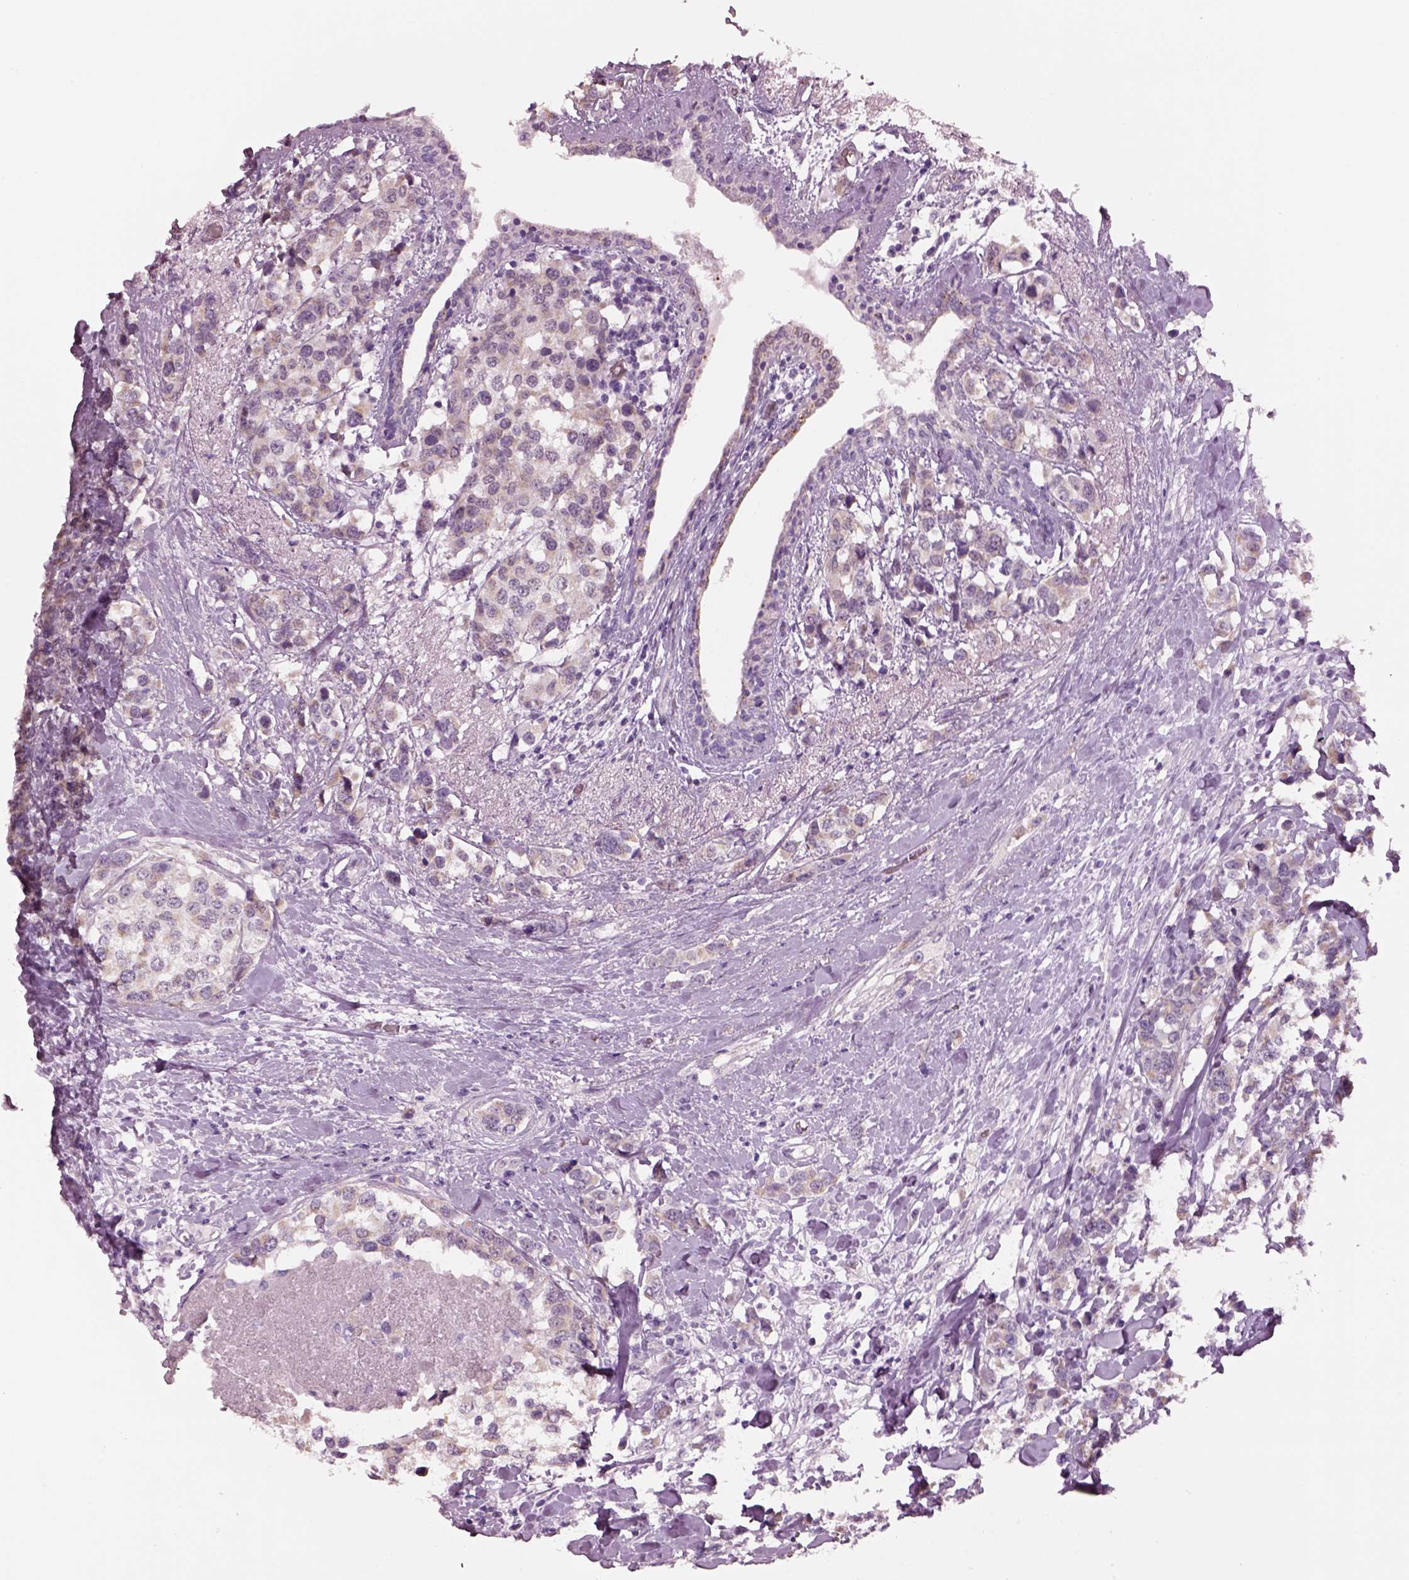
{"staining": {"intensity": "weak", "quantity": ">75%", "location": "cytoplasmic/membranous"}, "tissue": "breast cancer", "cell_type": "Tumor cells", "image_type": "cancer", "snomed": [{"axis": "morphology", "description": "Lobular carcinoma"}, {"axis": "topography", "description": "Breast"}], "caption": "Brown immunohistochemical staining in breast cancer (lobular carcinoma) exhibits weak cytoplasmic/membranous positivity in approximately >75% of tumor cells. Nuclei are stained in blue.", "gene": "SCML2", "patient": {"sex": "female", "age": 59}}